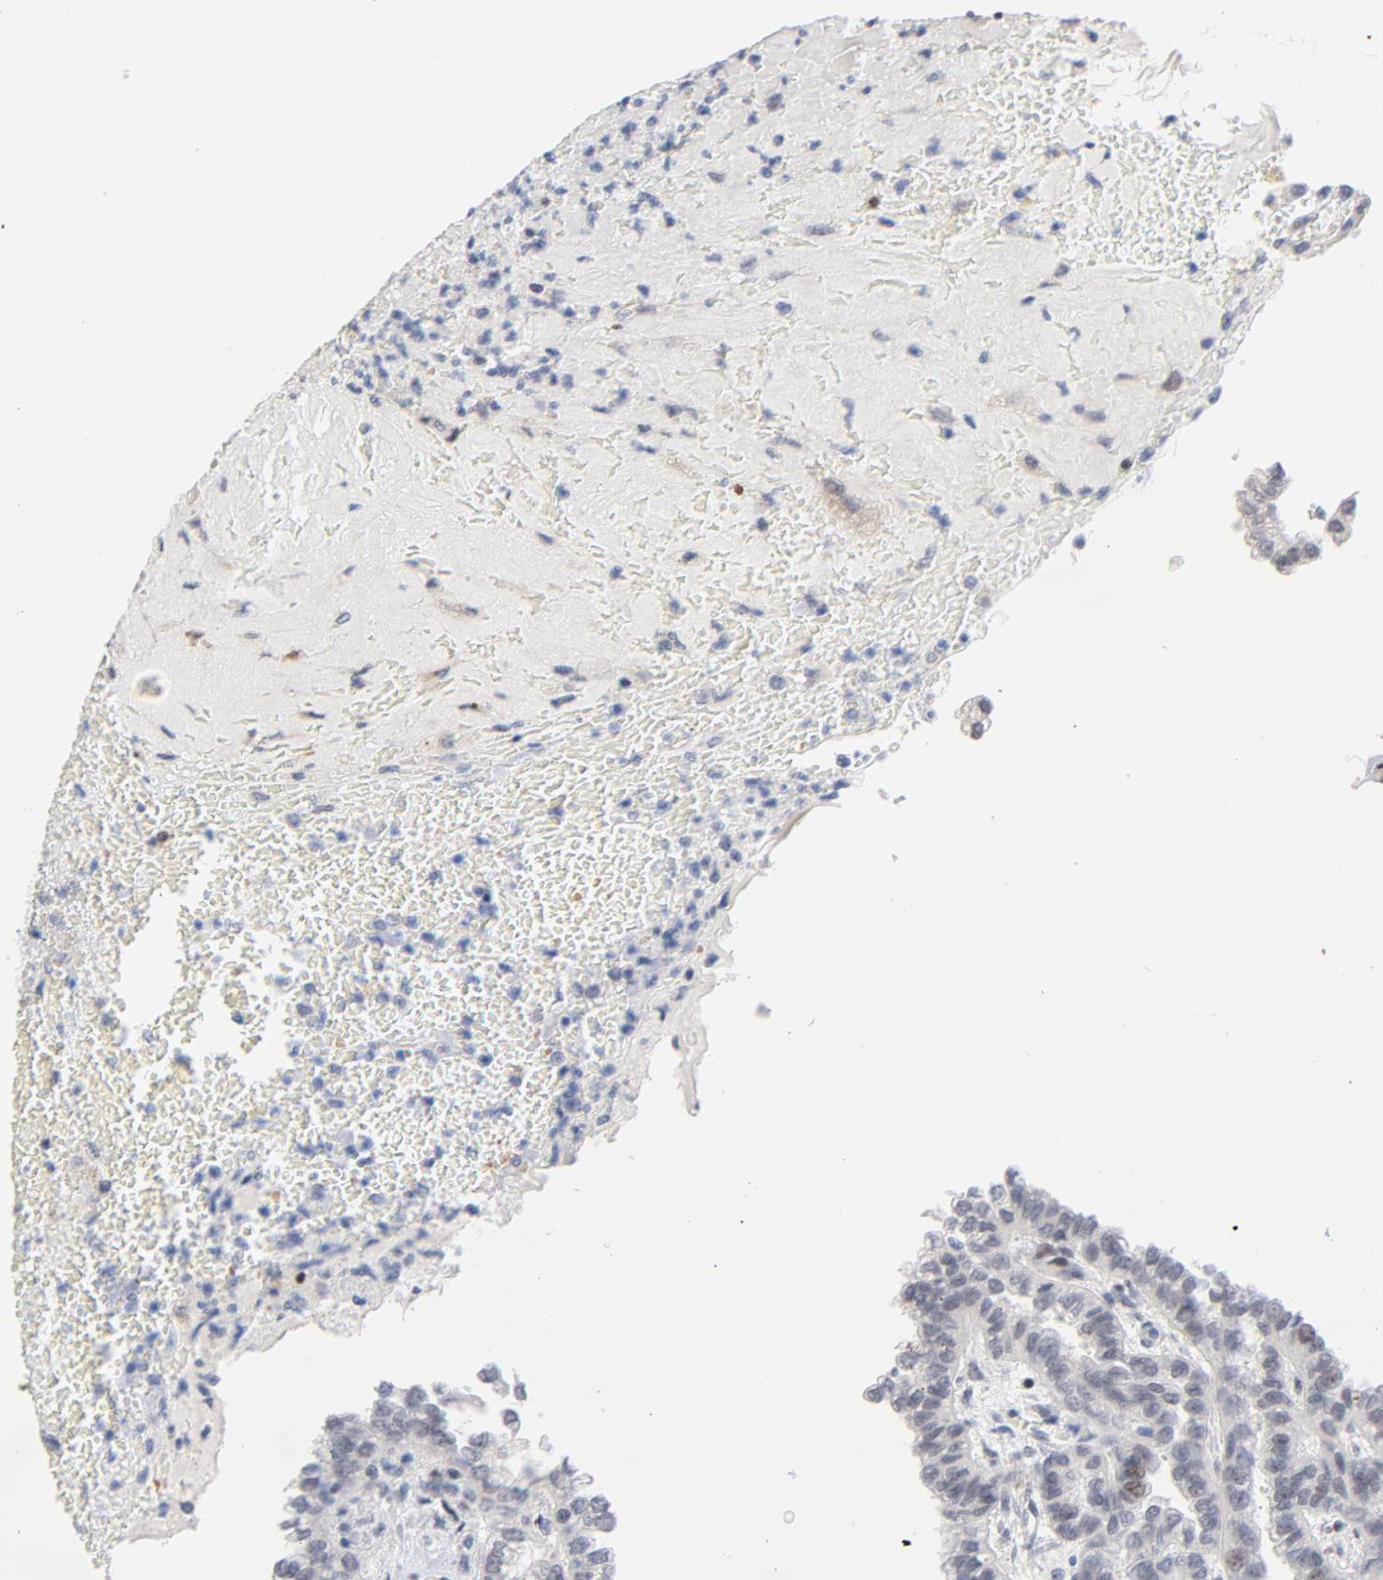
{"staining": {"intensity": "weak", "quantity": "<25%", "location": "nuclear"}, "tissue": "renal cancer", "cell_type": "Tumor cells", "image_type": "cancer", "snomed": [{"axis": "morphology", "description": "Inflammation, NOS"}, {"axis": "morphology", "description": "Adenocarcinoma, NOS"}, {"axis": "topography", "description": "Kidney"}], "caption": "This is an immunohistochemistry (IHC) photomicrograph of renal cancer (adenocarcinoma). There is no staining in tumor cells.", "gene": "NFIC", "patient": {"sex": "male", "age": 68}}